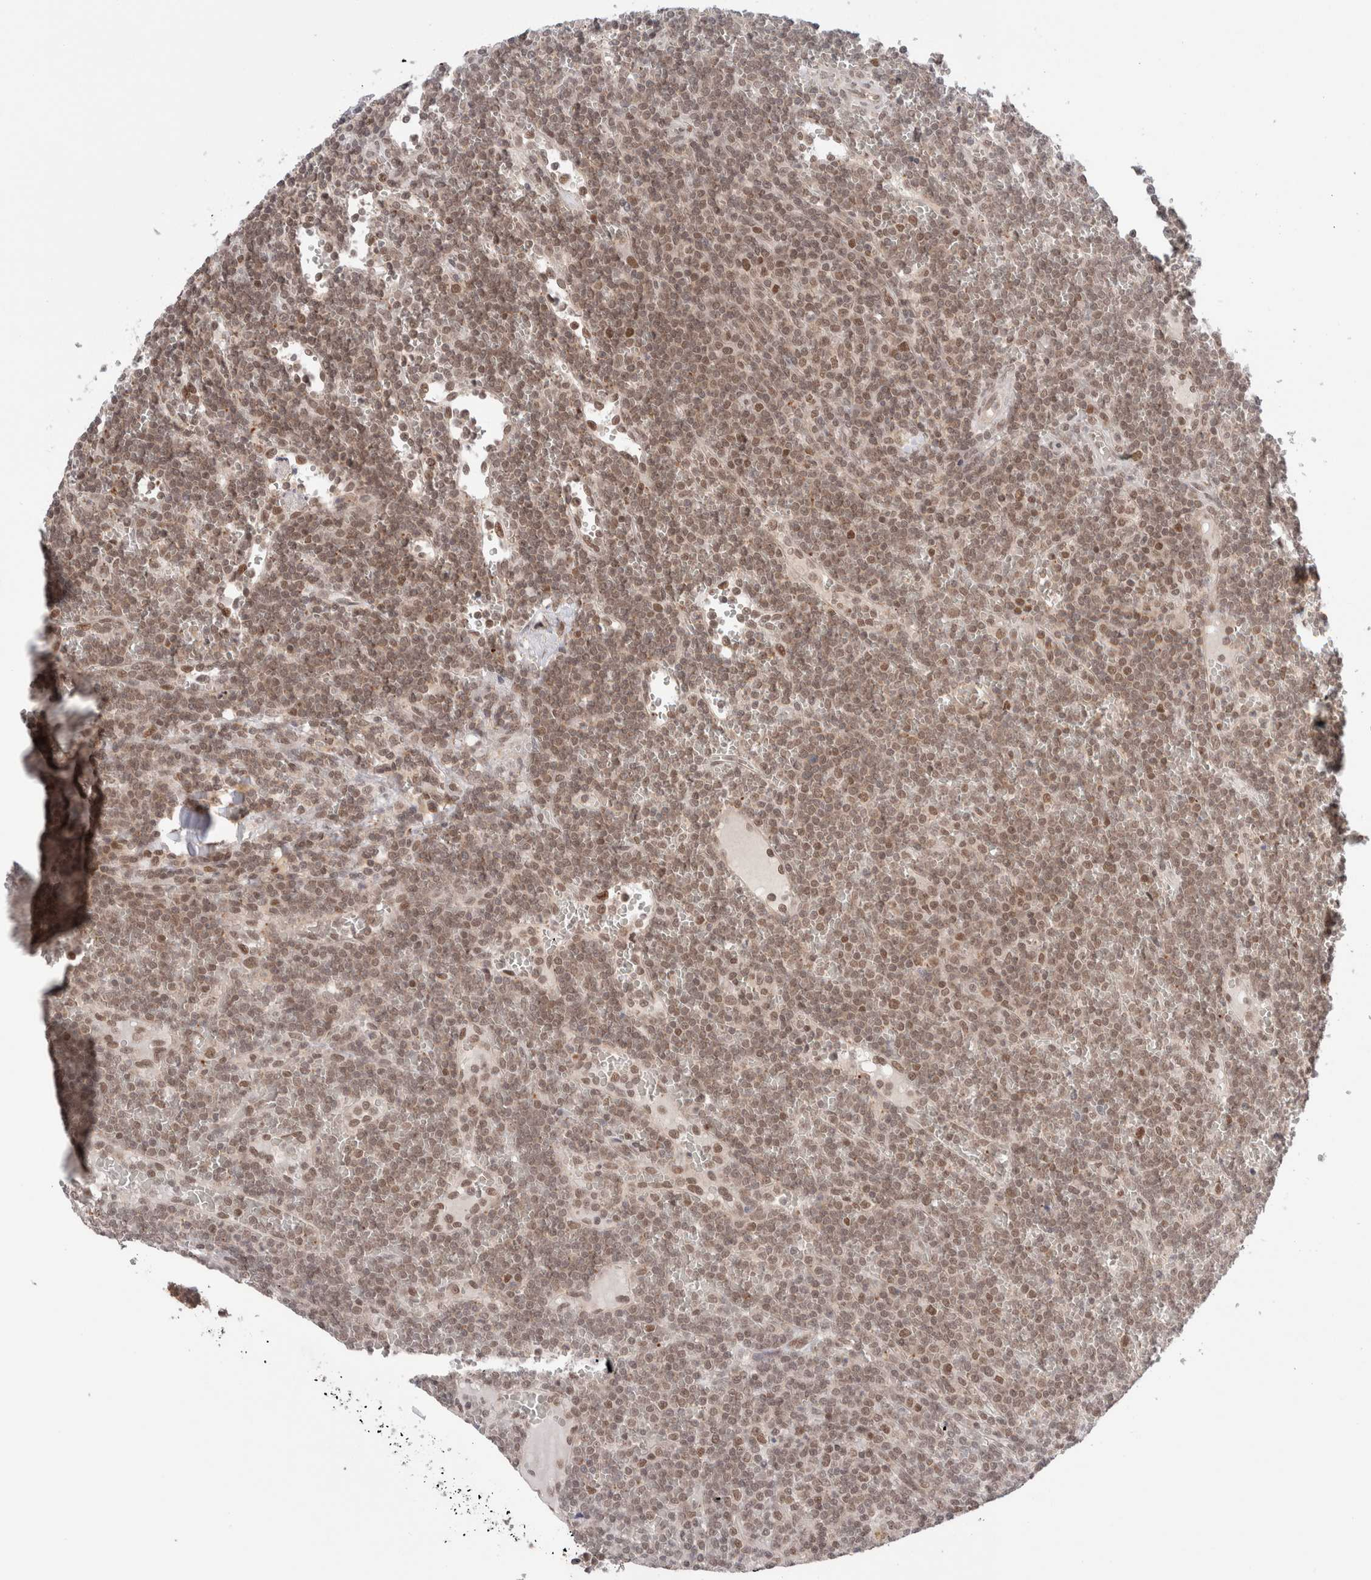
{"staining": {"intensity": "weak", "quantity": ">75%", "location": "nuclear"}, "tissue": "lymphoma", "cell_type": "Tumor cells", "image_type": "cancer", "snomed": [{"axis": "morphology", "description": "Malignant lymphoma, non-Hodgkin's type, Low grade"}, {"axis": "topography", "description": "Spleen"}], "caption": "Low-grade malignant lymphoma, non-Hodgkin's type stained for a protein shows weak nuclear positivity in tumor cells.", "gene": "GATAD2A", "patient": {"sex": "female", "age": 19}}